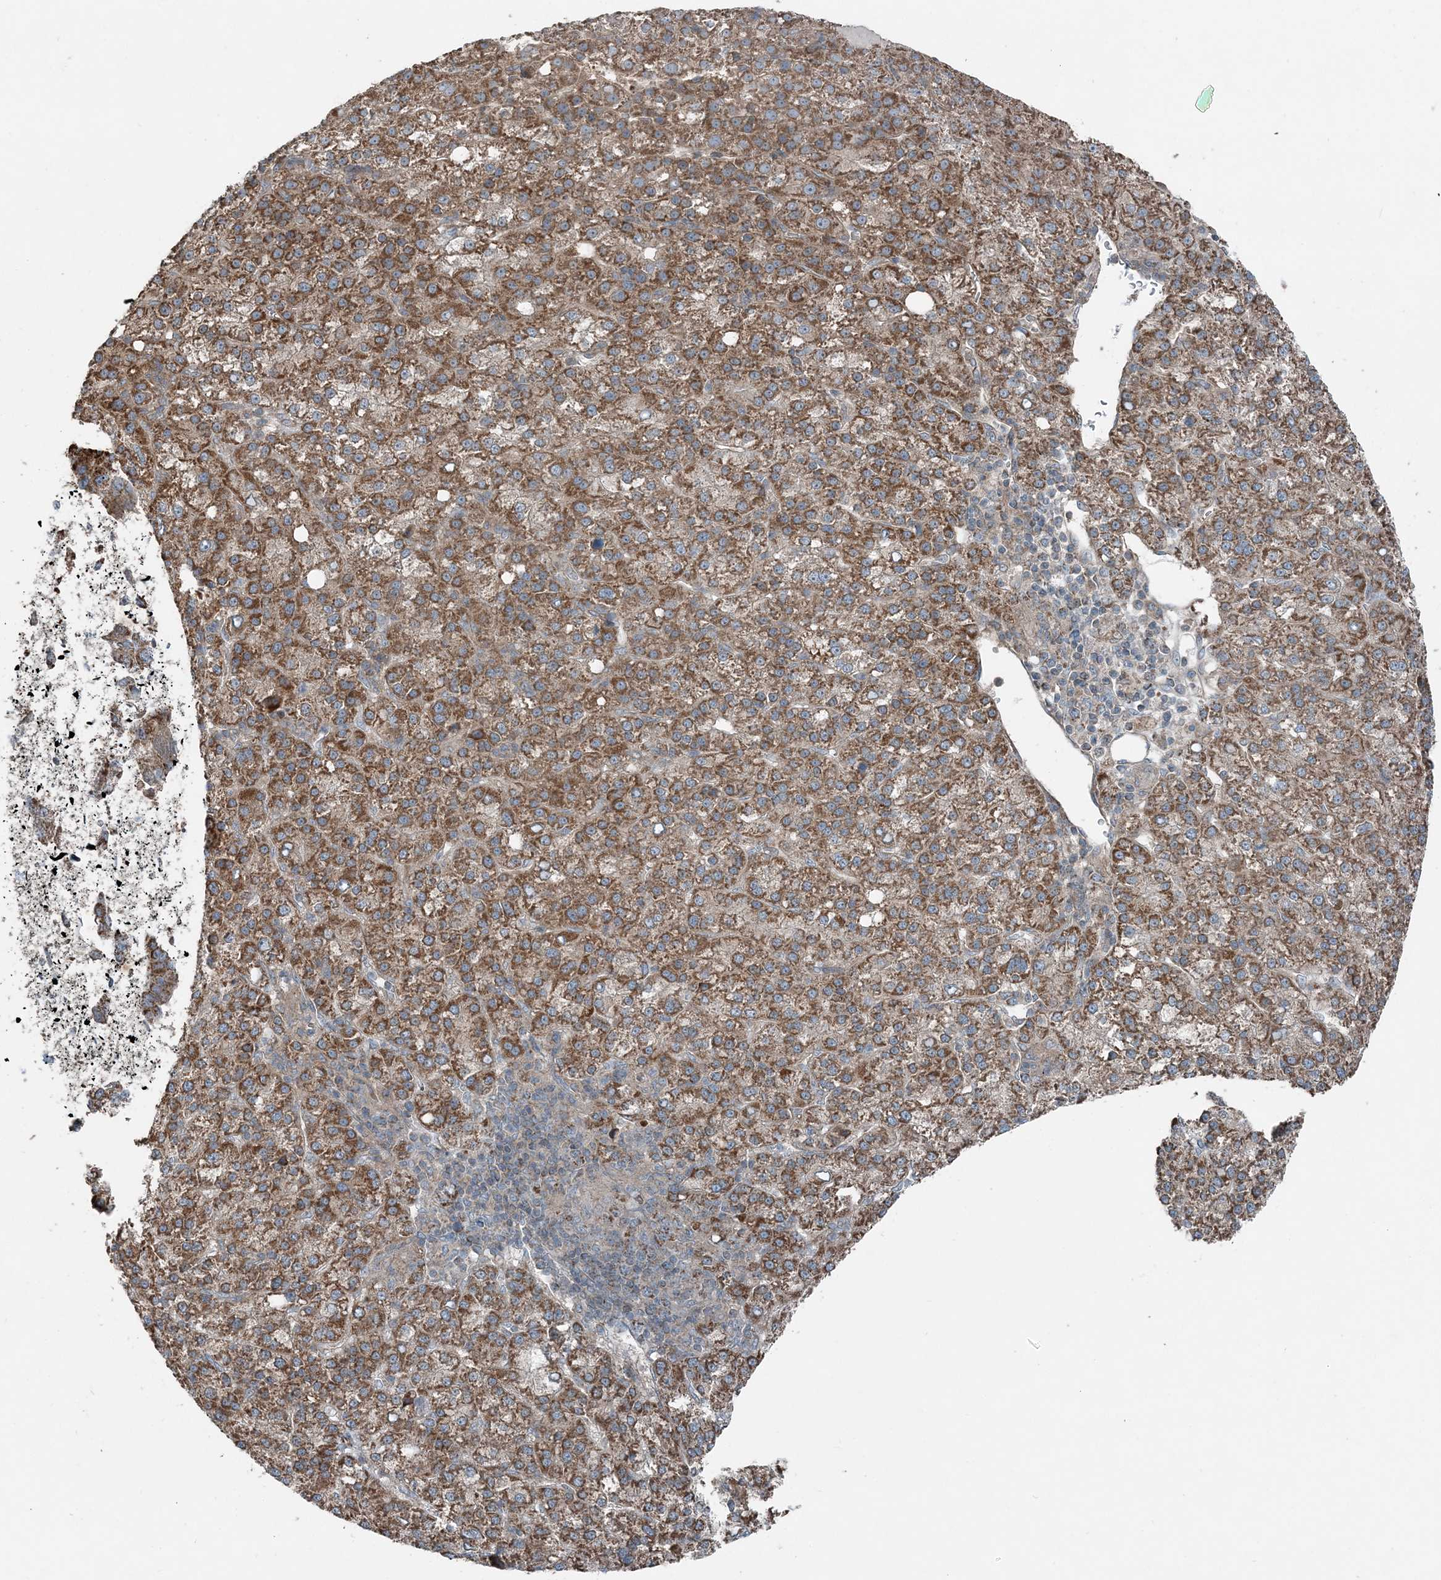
{"staining": {"intensity": "moderate", "quantity": ">75%", "location": "cytoplasmic/membranous"}, "tissue": "liver cancer", "cell_type": "Tumor cells", "image_type": "cancer", "snomed": [{"axis": "morphology", "description": "Carcinoma, Hepatocellular, NOS"}, {"axis": "topography", "description": "Liver"}], "caption": "Protein analysis of liver cancer tissue demonstrates moderate cytoplasmic/membranous positivity in approximately >75% of tumor cells.", "gene": "KY", "patient": {"sex": "female", "age": 58}}